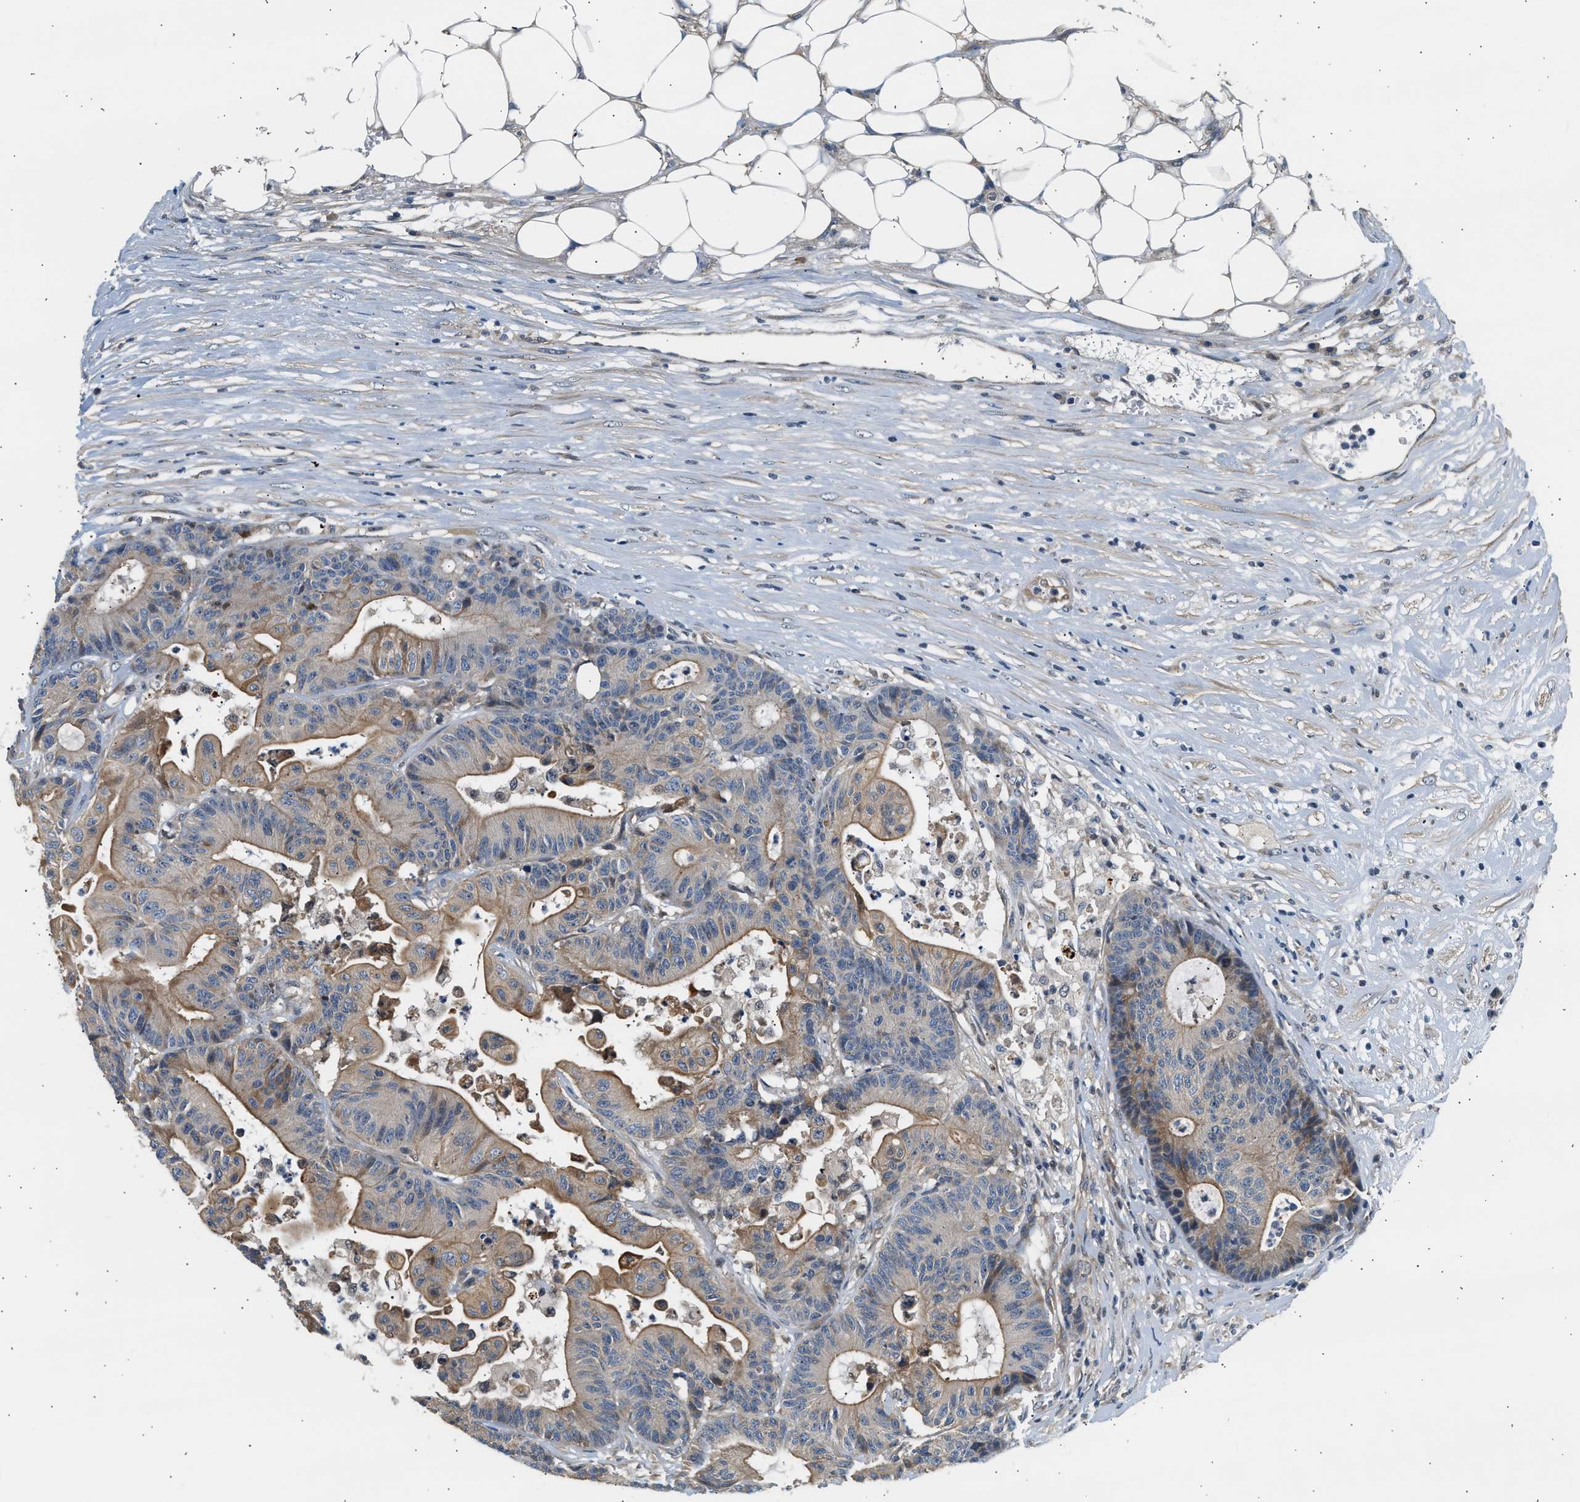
{"staining": {"intensity": "moderate", "quantity": ">75%", "location": "cytoplasmic/membranous"}, "tissue": "colorectal cancer", "cell_type": "Tumor cells", "image_type": "cancer", "snomed": [{"axis": "morphology", "description": "Adenocarcinoma, NOS"}, {"axis": "topography", "description": "Colon"}], "caption": "Immunohistochemical staining of adenocarcinoma (colorectal) shows medium levels of moderate cytoplasmic/membranous staining in approximately >75% of tumor cells.", "gene": "WDR31", "patient": {"sex": "female", "age": 84}}